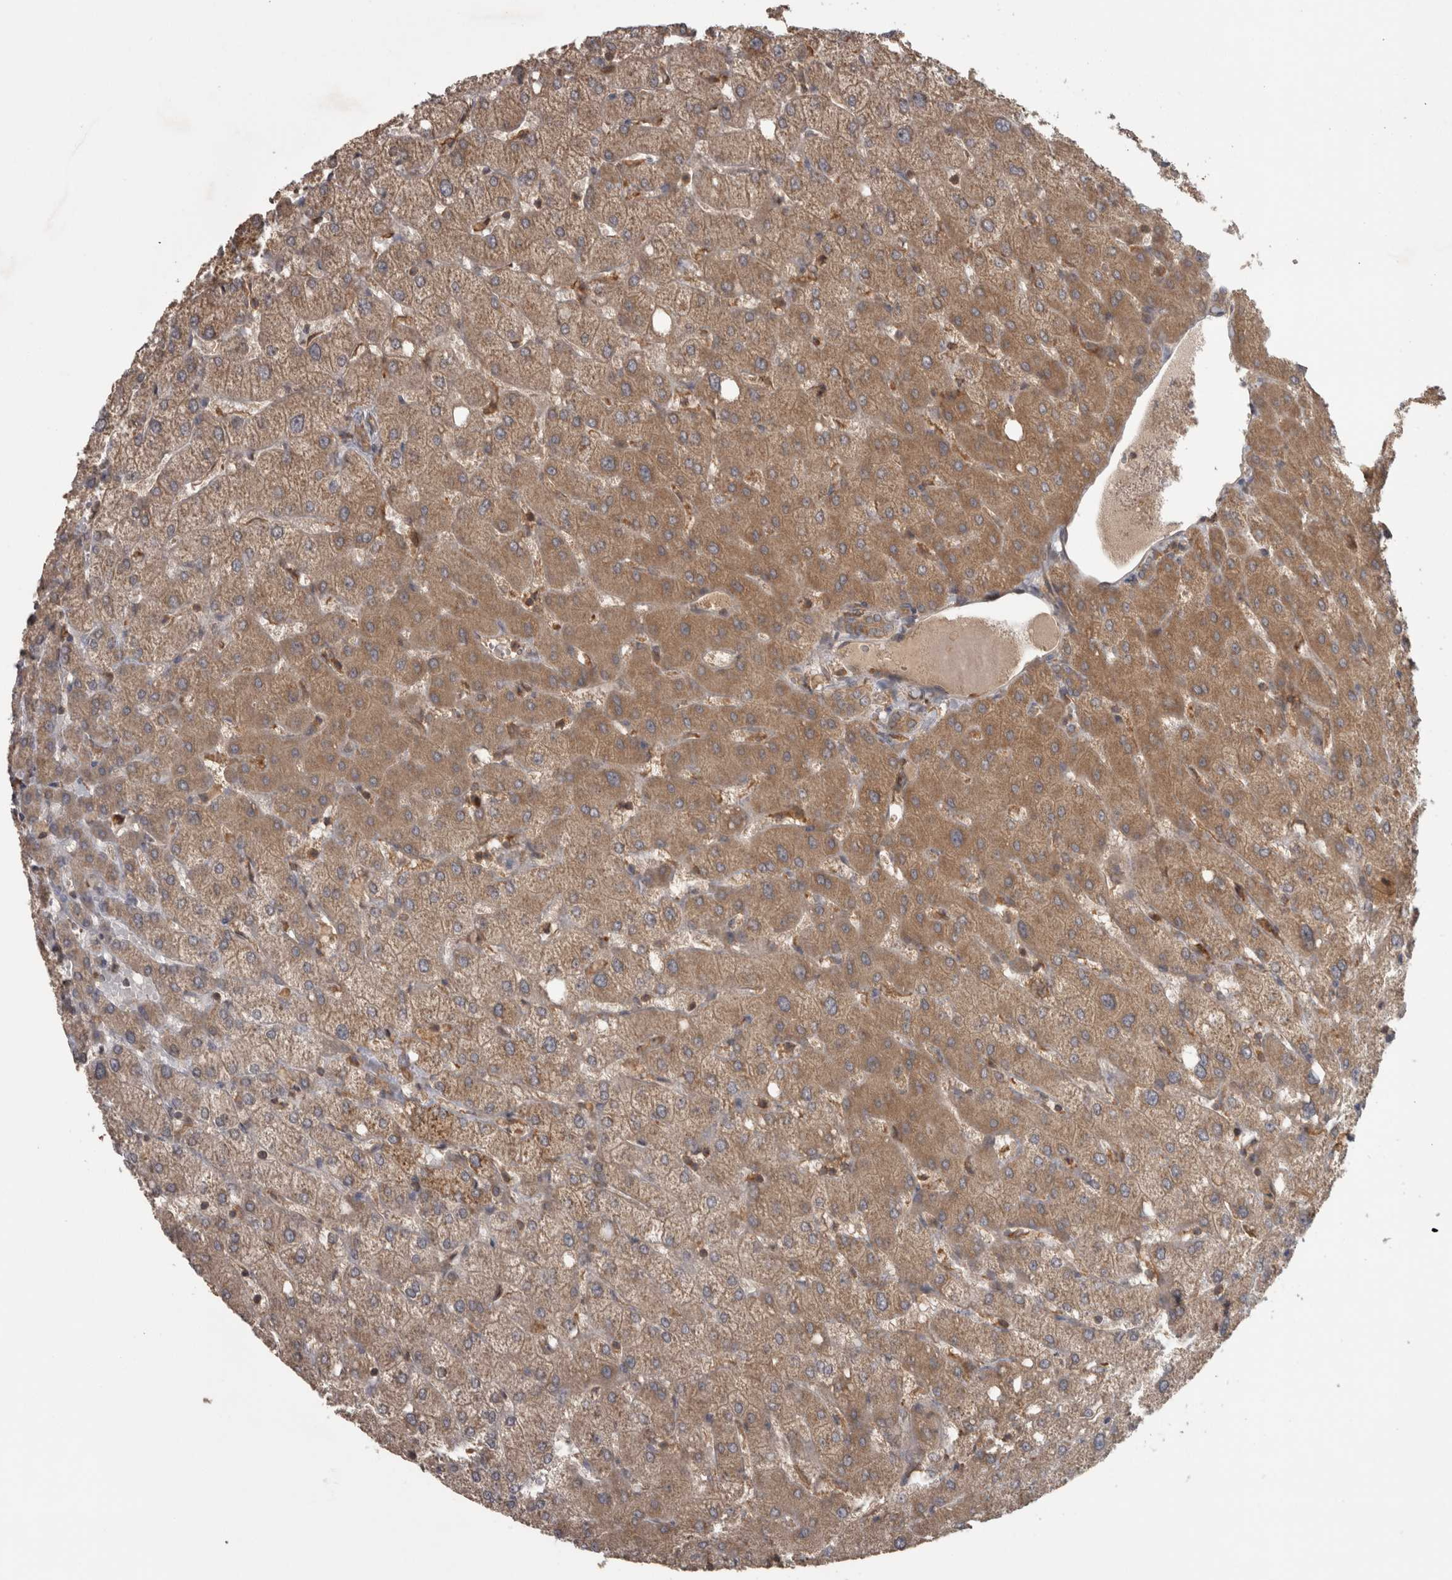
{"staining": {"intensity": "moderate", "quantity": ">75%", "location": "cytoplasmic/membranous"}, "tissue": "liver", "cell_type": "Cholangiocytes", "image_type": "normal", "snomed": [{"axis": "morphology", "description": "Normal tissue, NOS"}, {"axis": "topography", "description": "Liver"}], "caption": "Immunohistochemistry micrograph of benign human liver stained for a protein (brown), which exhibits medium levels of moderate cytoplasmic/membranous expression in approximately >75% of cholangiocytes.", "gene": "MICU3", "patient": {"sex": "female", "age": 54}}